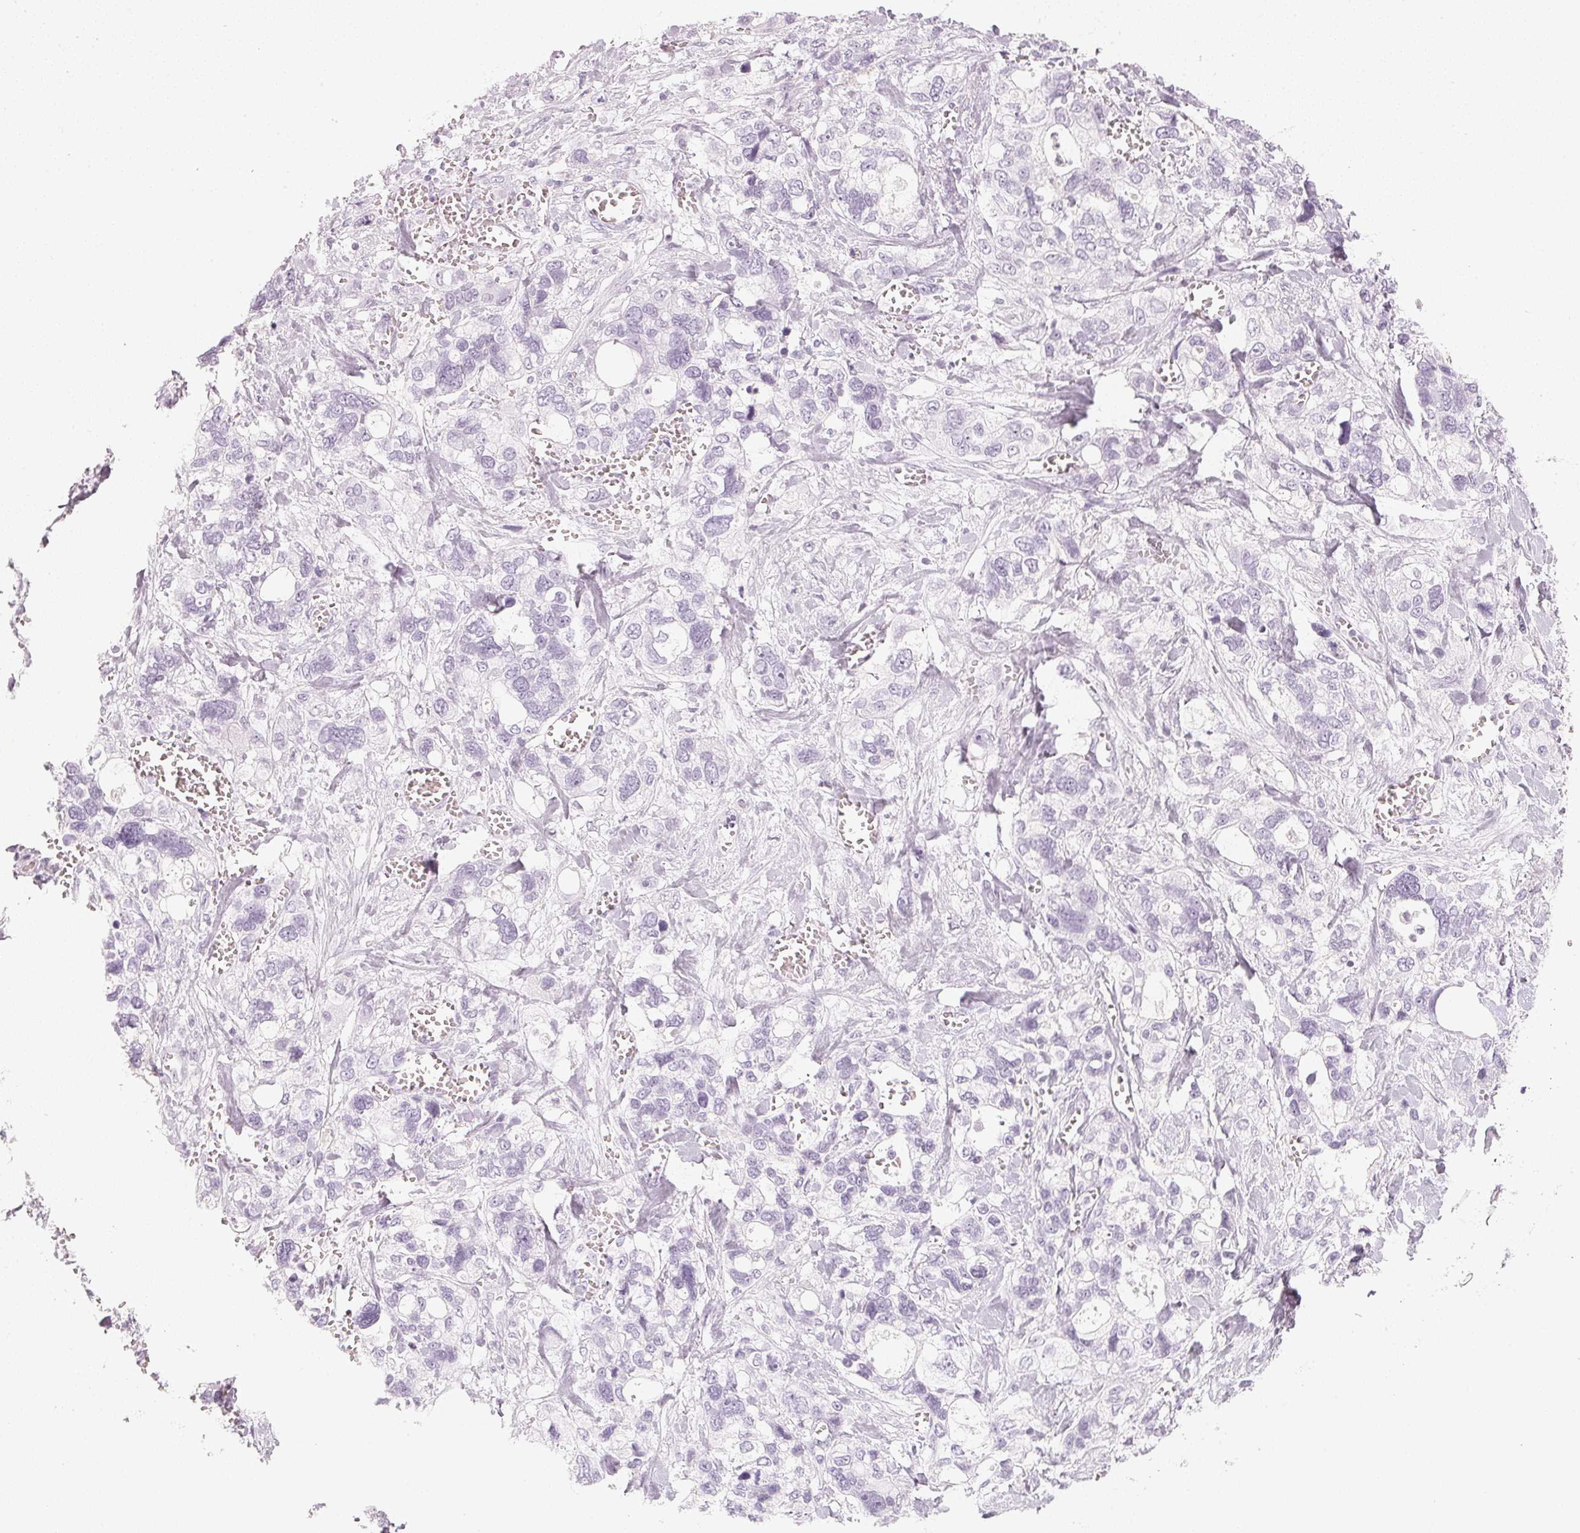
{"staining": {"intensity": "negative", "quantity": "none", "location": "none"}, "tissue": "stomach cancer", "cell_type": "Tumor cells", "image_type": "cancer", "snomed": [{"axis": "morphology", "description": "Adenocarcinoma, NOS"}, {"axis": "topography", "description": "Stomach, upper"}], "caption": "DAB (3,3'-diaminobenzidine) immunohistochemical staining of stomach cancer (adenocarcinoma) displays no significant staining in tumor cells.", "gene": "SLC22A8", "patient": {"sex": "female", "age": 81}}